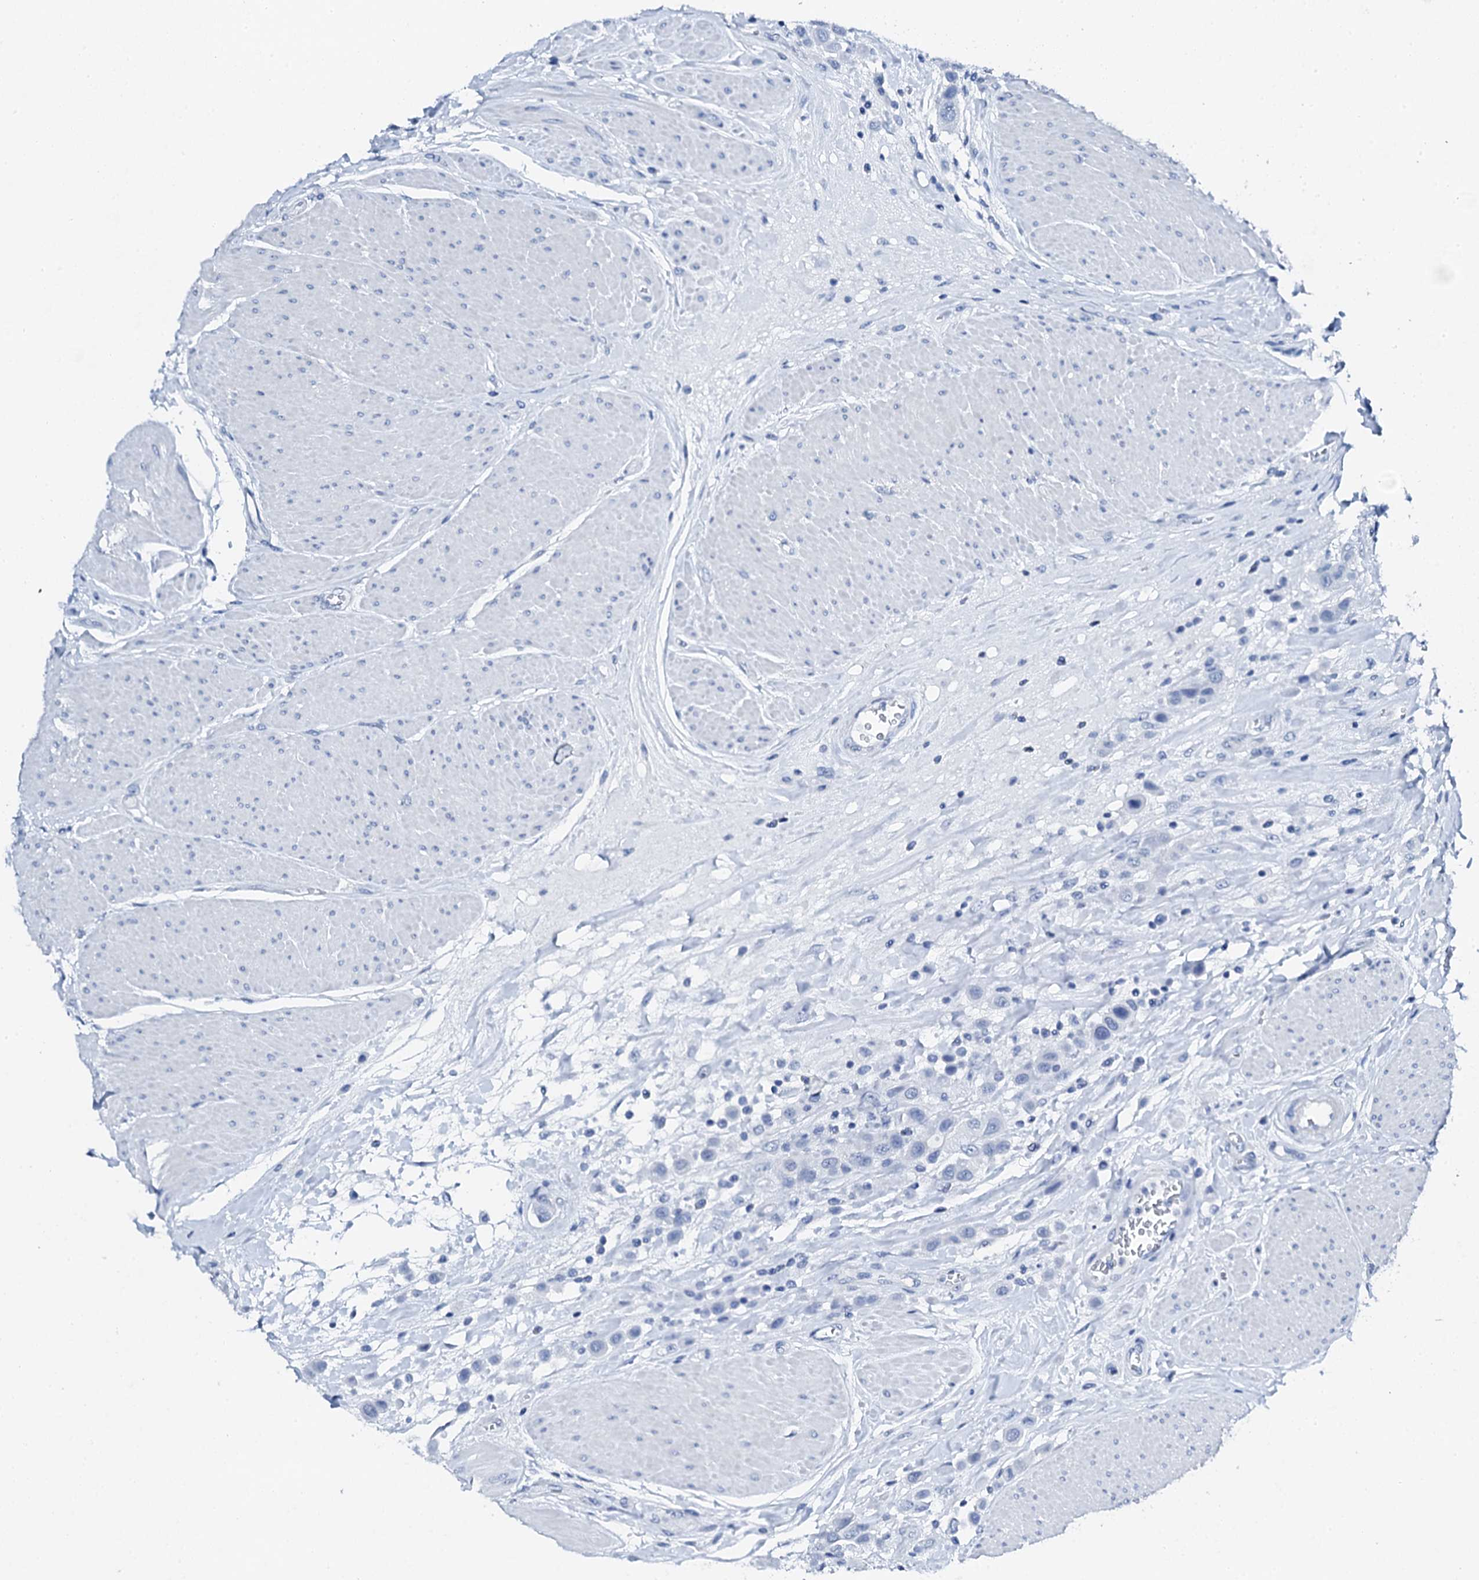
{"staining": {"intensity": "negative", "quantity": "none", "location": "none"}, "tissue": "urothelial cancer", "cell_type": "Tumor cells", "image_type": "cancer", "snomed": [{"axis": "morphology", "description": "Urothelial carcinoma, High grade"}, {"axis": "topography", "description": "Urinary bladder"}], "caption": "High-grade urothelial carcinoma stained for a protein using immunohistochemistry (IHC) displays no staining tumor cells.", "gene": "PTH", "patient": {"sex": "male", "age": 50}}